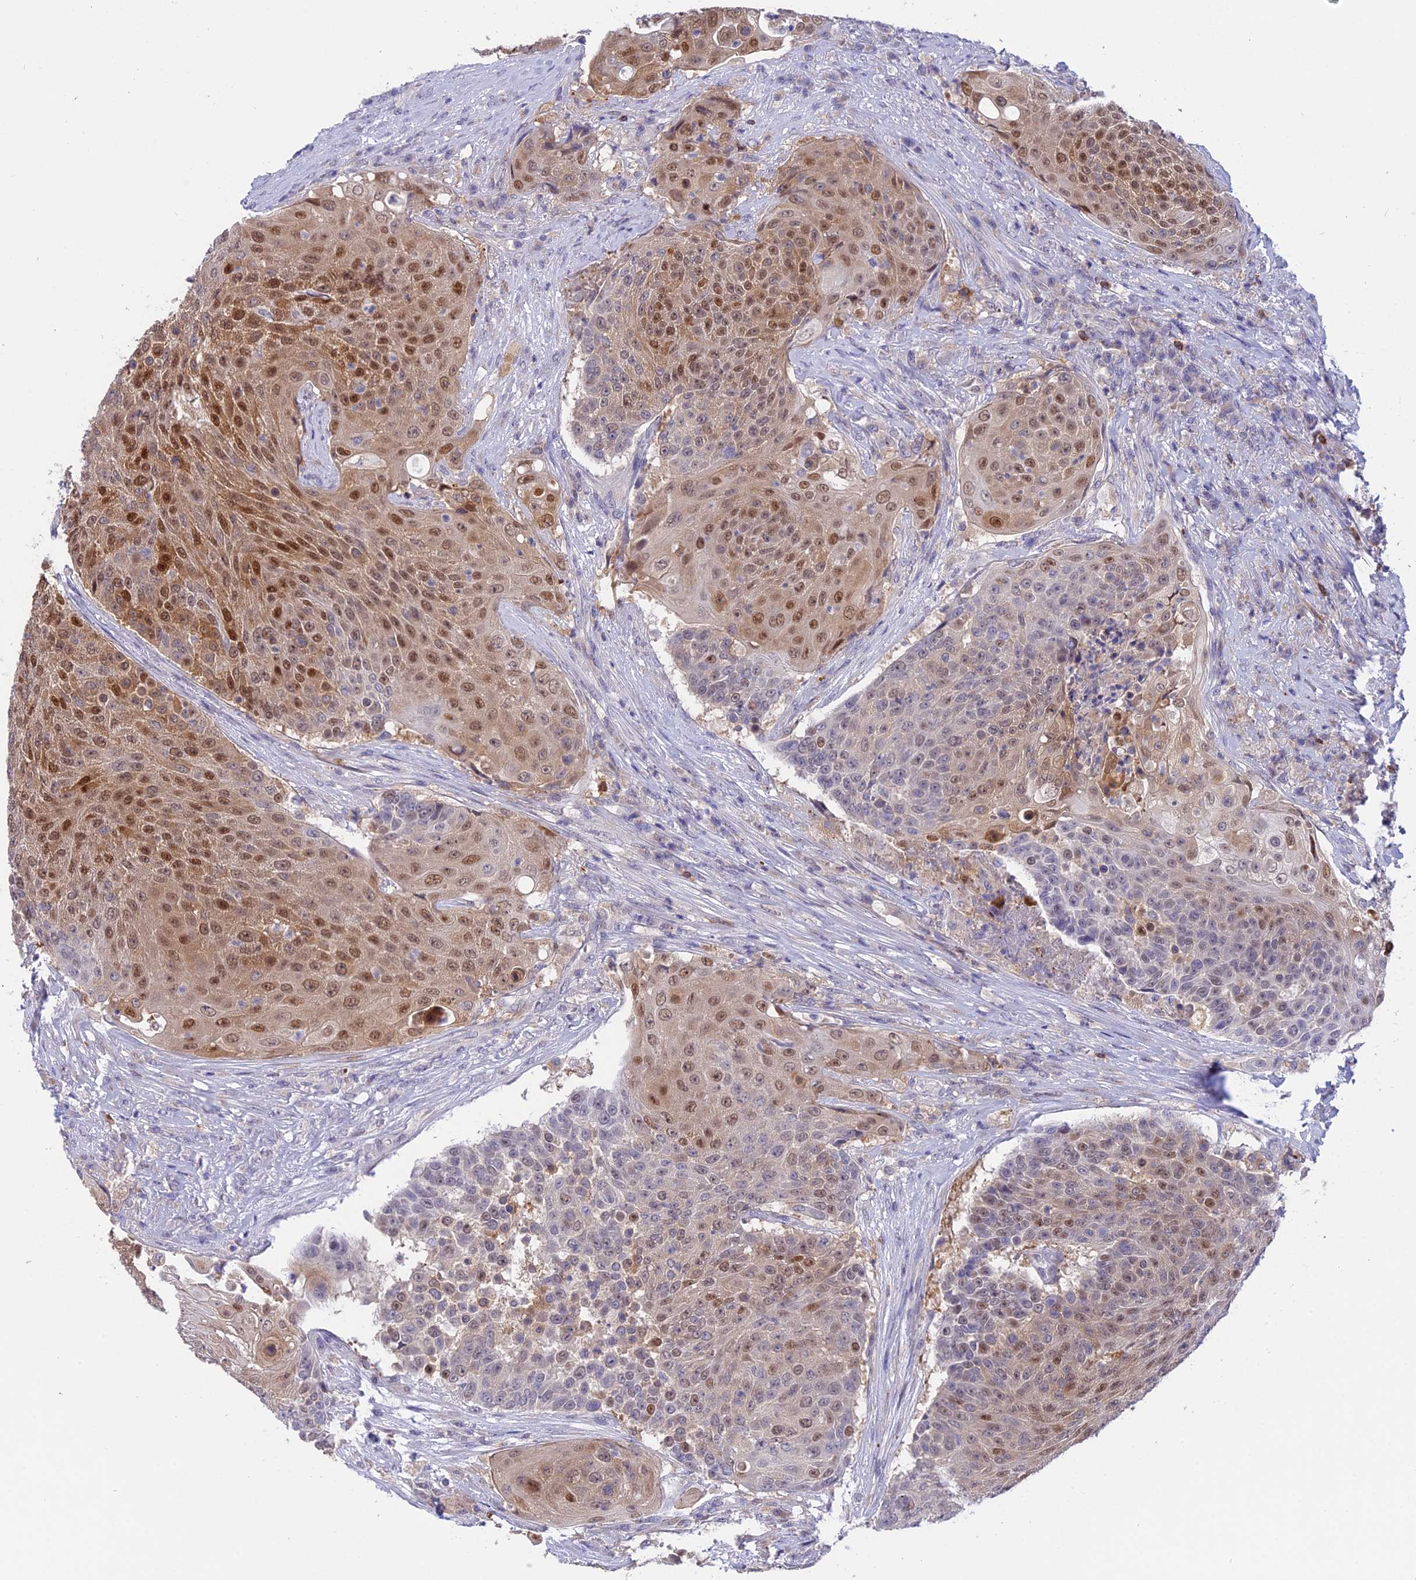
{"staining": {"intensity": "moderate", "quantity": ">75%", "location": "cytoplasmic/membranous,nuclear"}, "tissue": "urothelial cancer", "cell_type": "Tumor cells", "image_type": "cancer", "snomed": [{"axis": "morphology", "description": "Urothelial carcinoma, High grade"}, {"axis": "topography", "description": "Urinary bladder"}], "caption": "Urothelial cancer stained with immunohistochemistry shows moderate cytoplasmic/membranous and nuclear positivity in approximately >75% of tumor cells.", "gene": "KCTD14", "patient": {"sex": "female", "age": 63}}